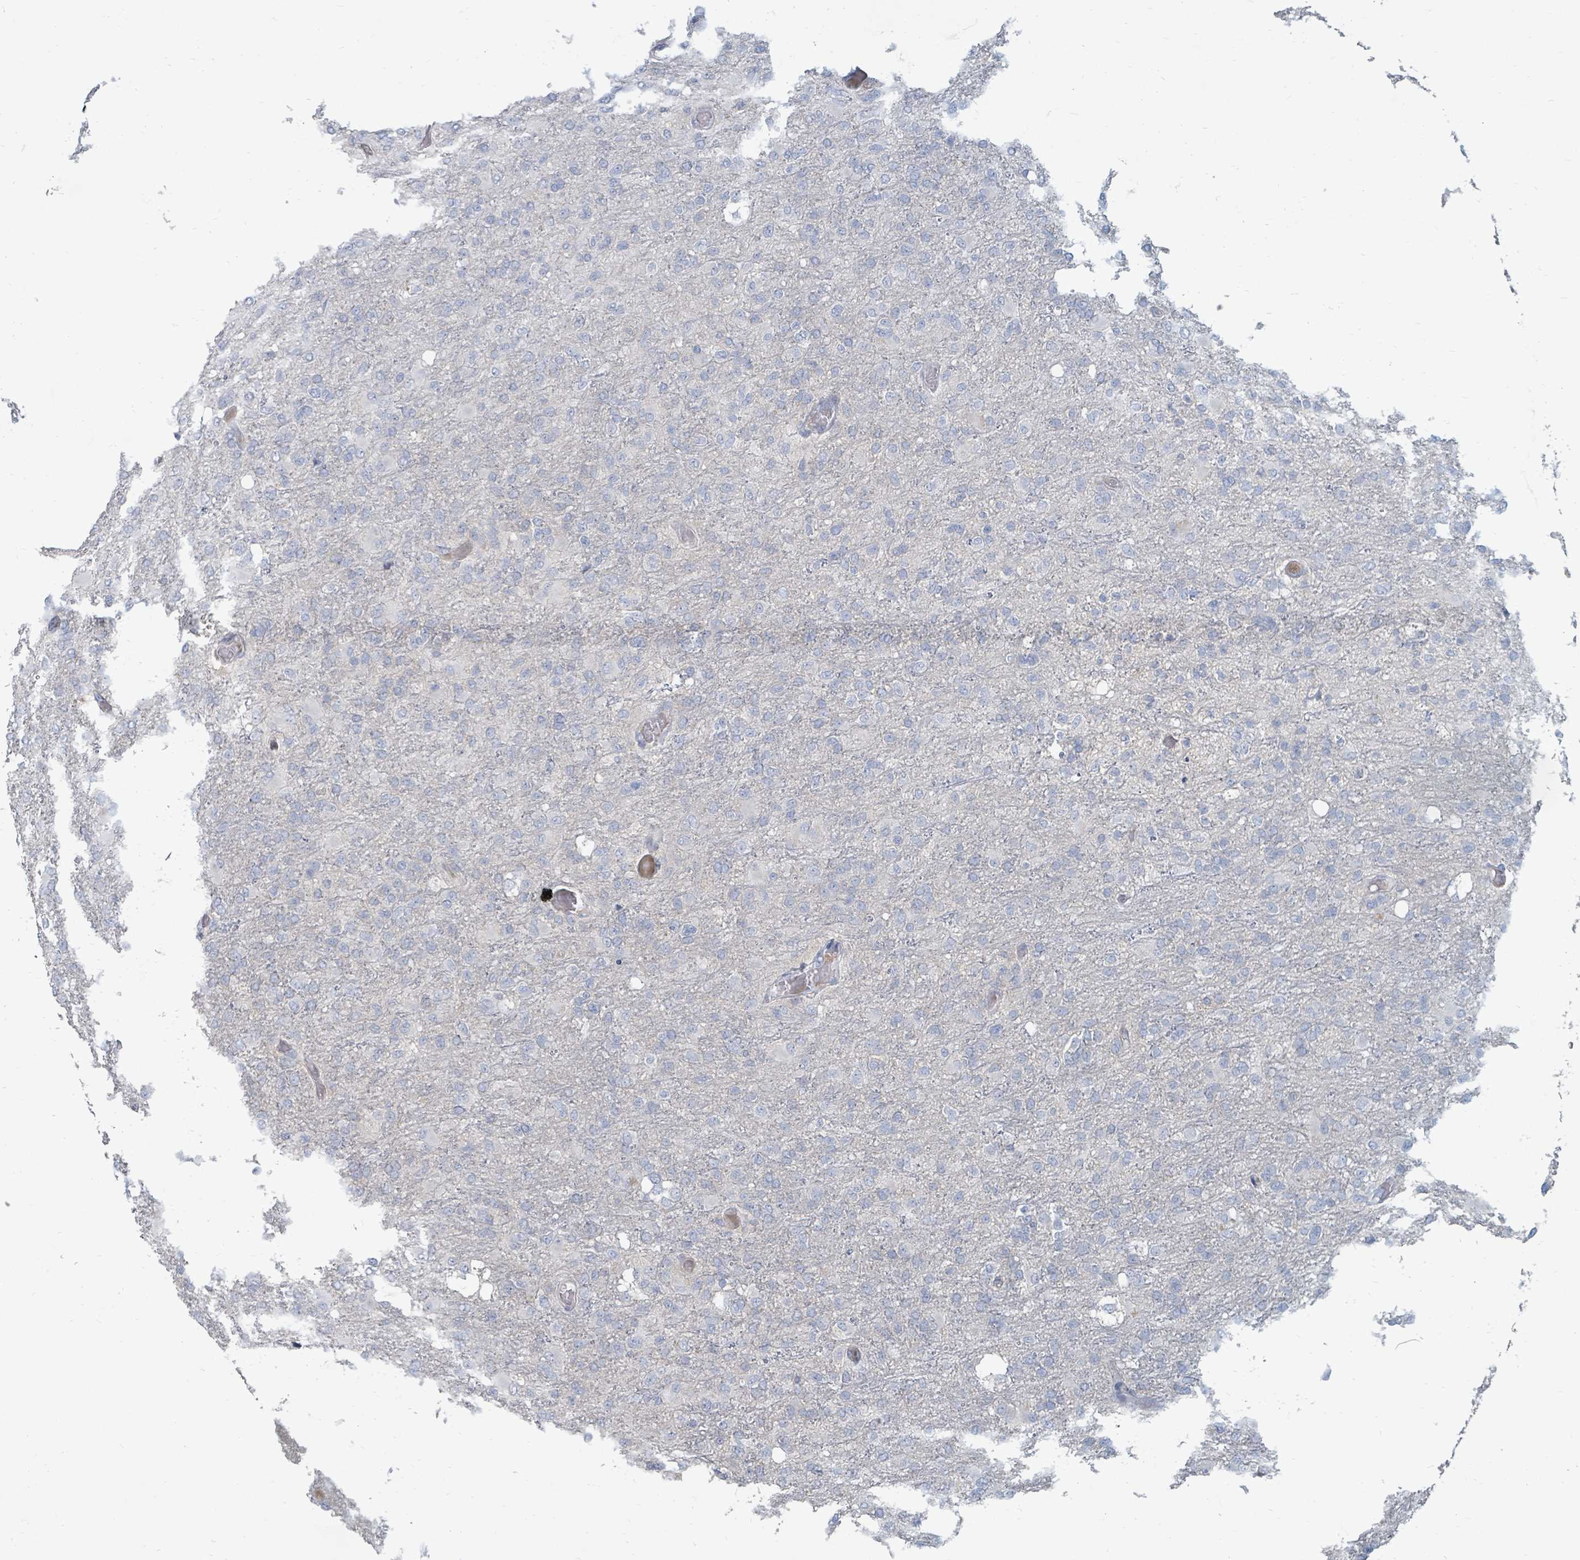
{"staining": {"intensity": "negative", "quantity": "none", "location": "none"}, "tissue": "glioma", "cell_type": "Tumor cells", "image_type": "cancer", "snomed": [{"axis": "morphology", "description": "Glioma, malignant, High grade"}, {"axis": "topography", "description": "Brain"}], "caption": "Tumor cells show no significant positivity in malignant glioma (high-grade).", "gene": "ARGFX", "patient": {"sex": "female", "age": 74}}